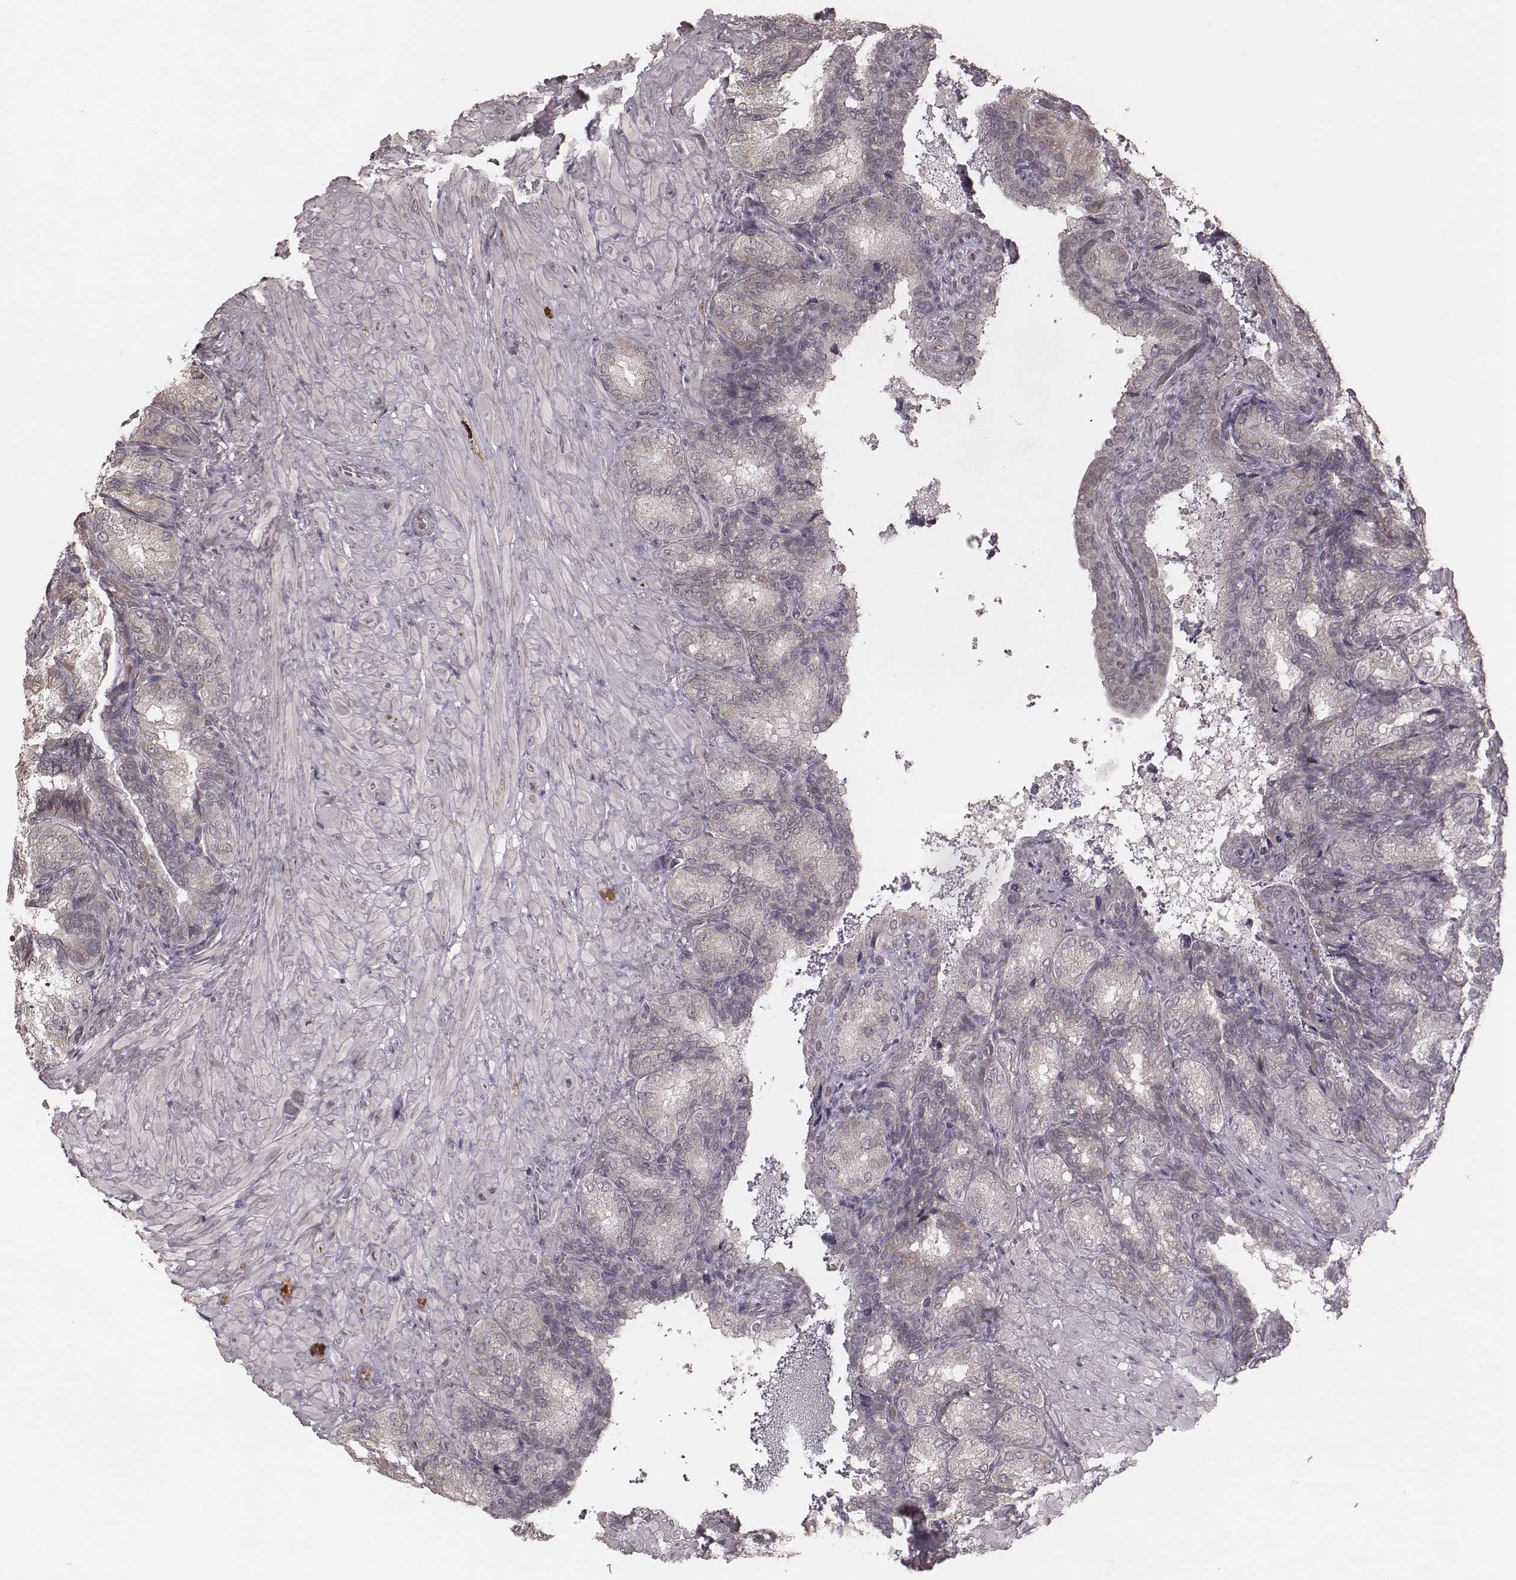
{"staining": {"intensity": "negative", "quantity": "none", "location": "none"}, "tissue": "seminal vesicle", "cell_type": "Glandular cells", "image_type": "normal", "snomed": [{"axis": "morphology", "description": "Normal tissue, NOS"}, {"axis": "topography", "description": "Seminal veicle"}], "caption": "Immunohistochemistry (IHC) of benign human seminal vesicle reveals no expression in glandular cells. (Stains: DAB immunohistochemistry with hematoxylin counter stain, Microscopy: brightfield microscopy at high magnification).", "gene": "IL5", "patient": {"sex": "male", "age": 68}}